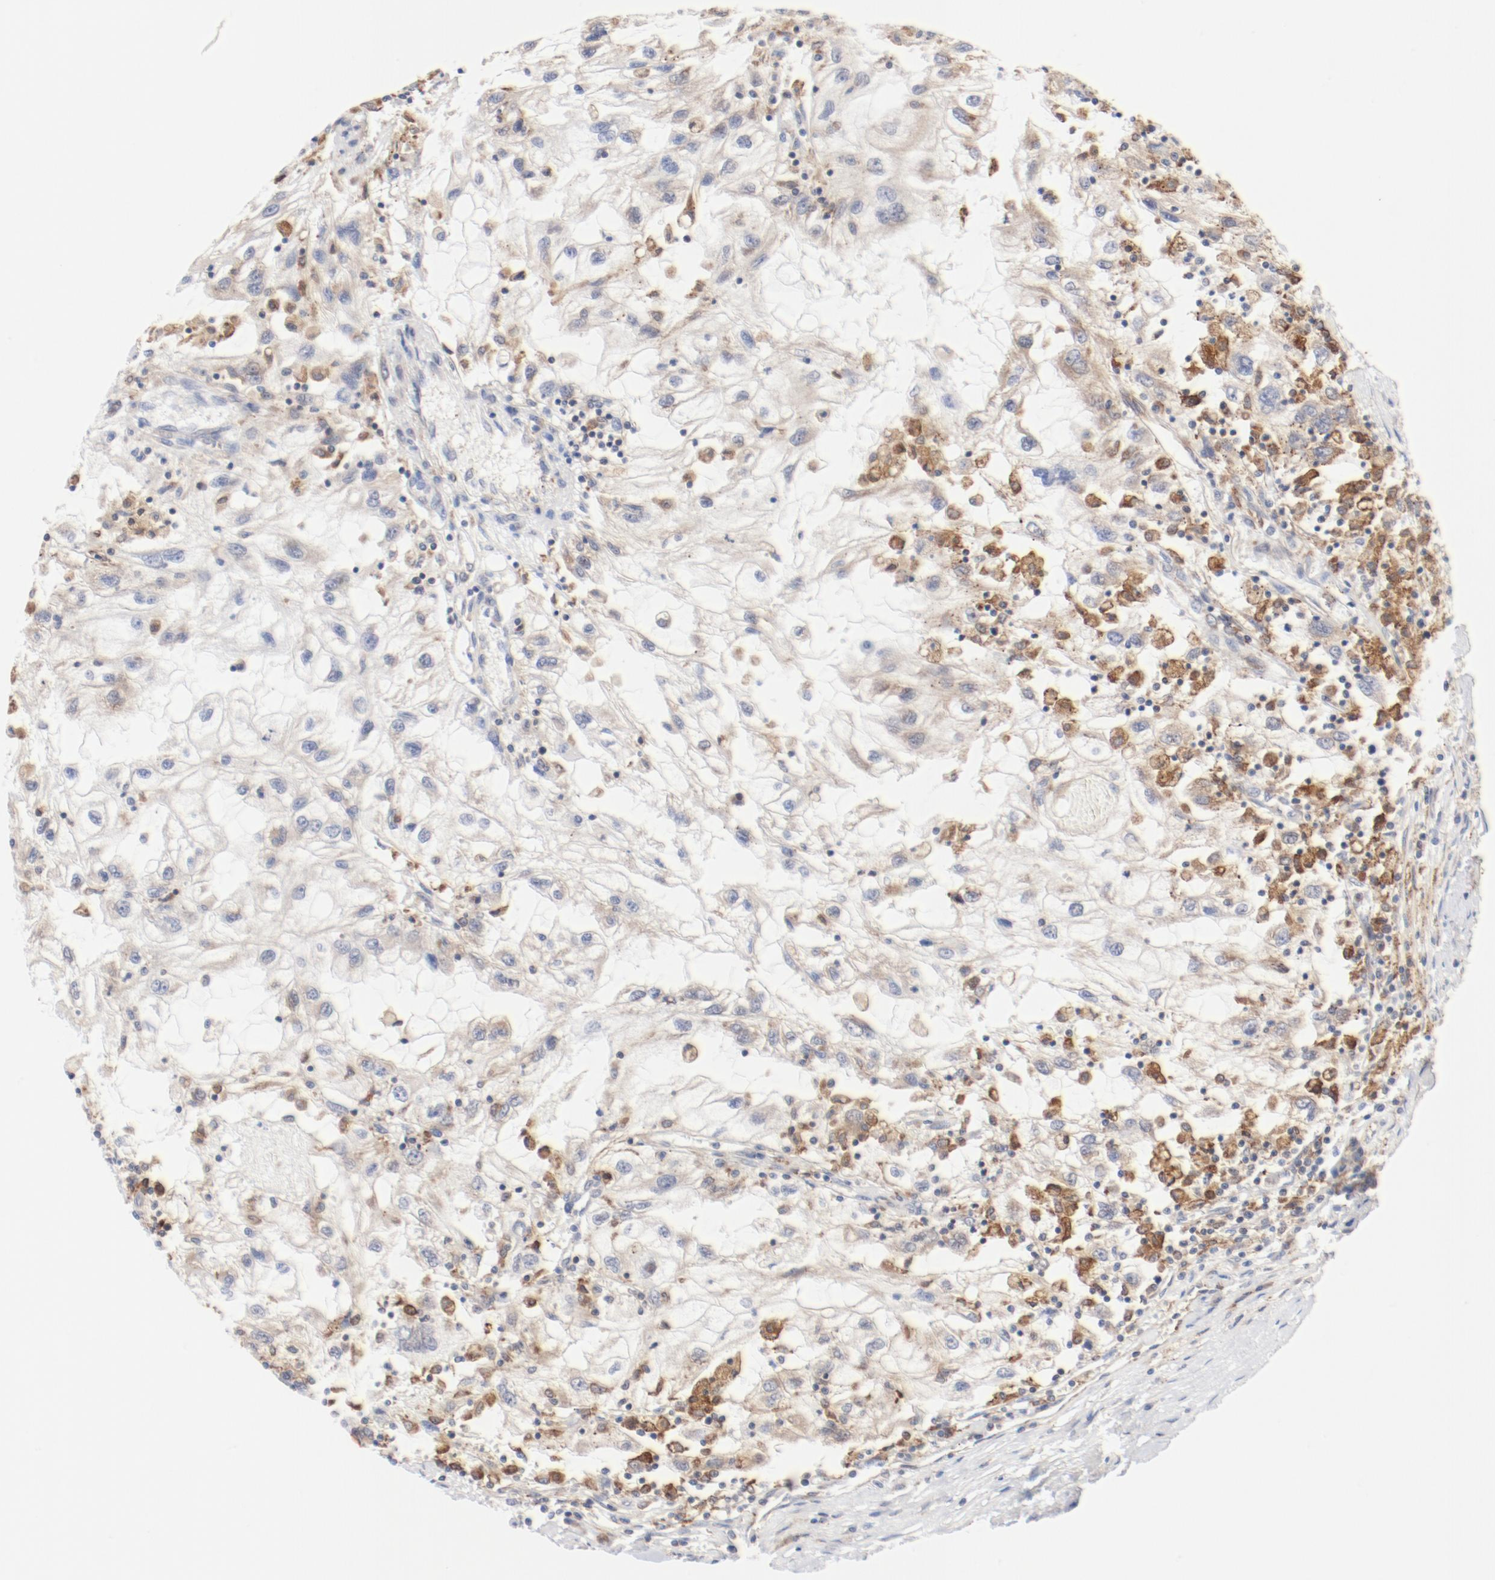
{"staining": {"intensity": "moderate", "quantity": ">75%", "location": "cytoplasmic/membranous"}, "tissue": "renal cancer", "cell_type": "Tumor cells", "image_type": "cancer", "snomed": [{"axis": "morphology", "description": "Normal tissue, NOS"}, {"axis": "morphology", "description": "Adenocarcinoma, NOS"}, {"axis": "topography", "description": "Kidney"}], "caption": "There is medium levels of moderate cytoplasmic/membranous positivity in tumor cells of renal adenocarcinoma, as demonstrated by immunohistochemical staining (brown color).", "gene": "PDPK1", "patient": {"sex": "male", "age": 71}}